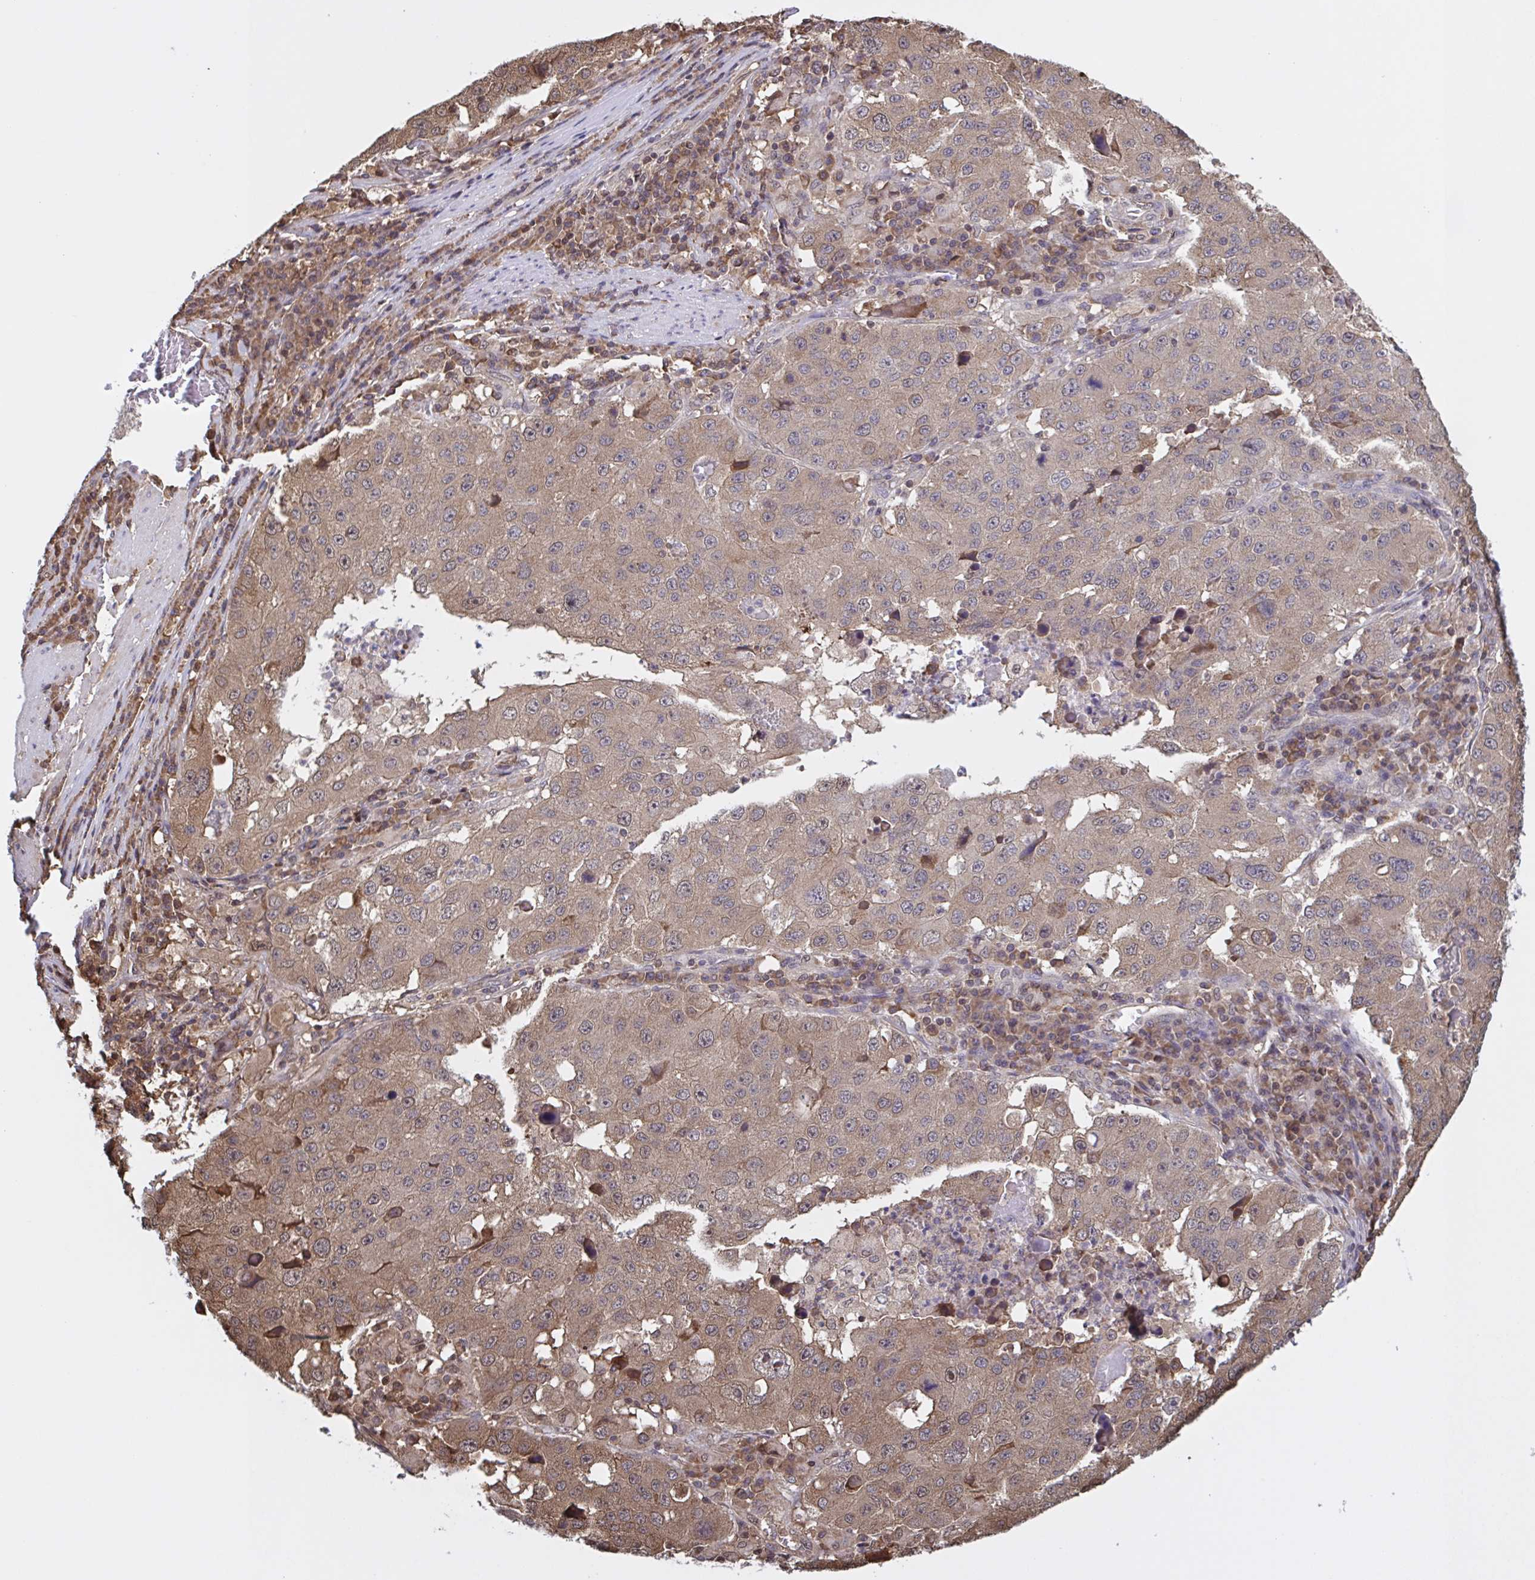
{"staining": {"intensity": "weak", "quantity": ">75%", "location": "cytoplasmic/membranous"}, "tissue": "stomach cancer", "cell_type": "Tumor cells", "image_type": "cancer", "snomed": [{"axis": "morphology", "description": "Adenocarcinoma, NOS"}, {"axis": "topography", "description": "Stomach"}], "caption": "Immunohistochemistry staining of stomach adenocarcinoma, which exhibits low levels of weak cytoplasmic/membranous positivity in about >75% of tumor cells indicating weak cytoplasmic/membranous protein staining. The staining was performed using DAB (3,3'-diaminobenzidine) (brown) for protein detection and nuclei were counterstained in hematoxylin (blue).", "gene": "SEC63", "patient": {"sex": "male", "age": 71}}